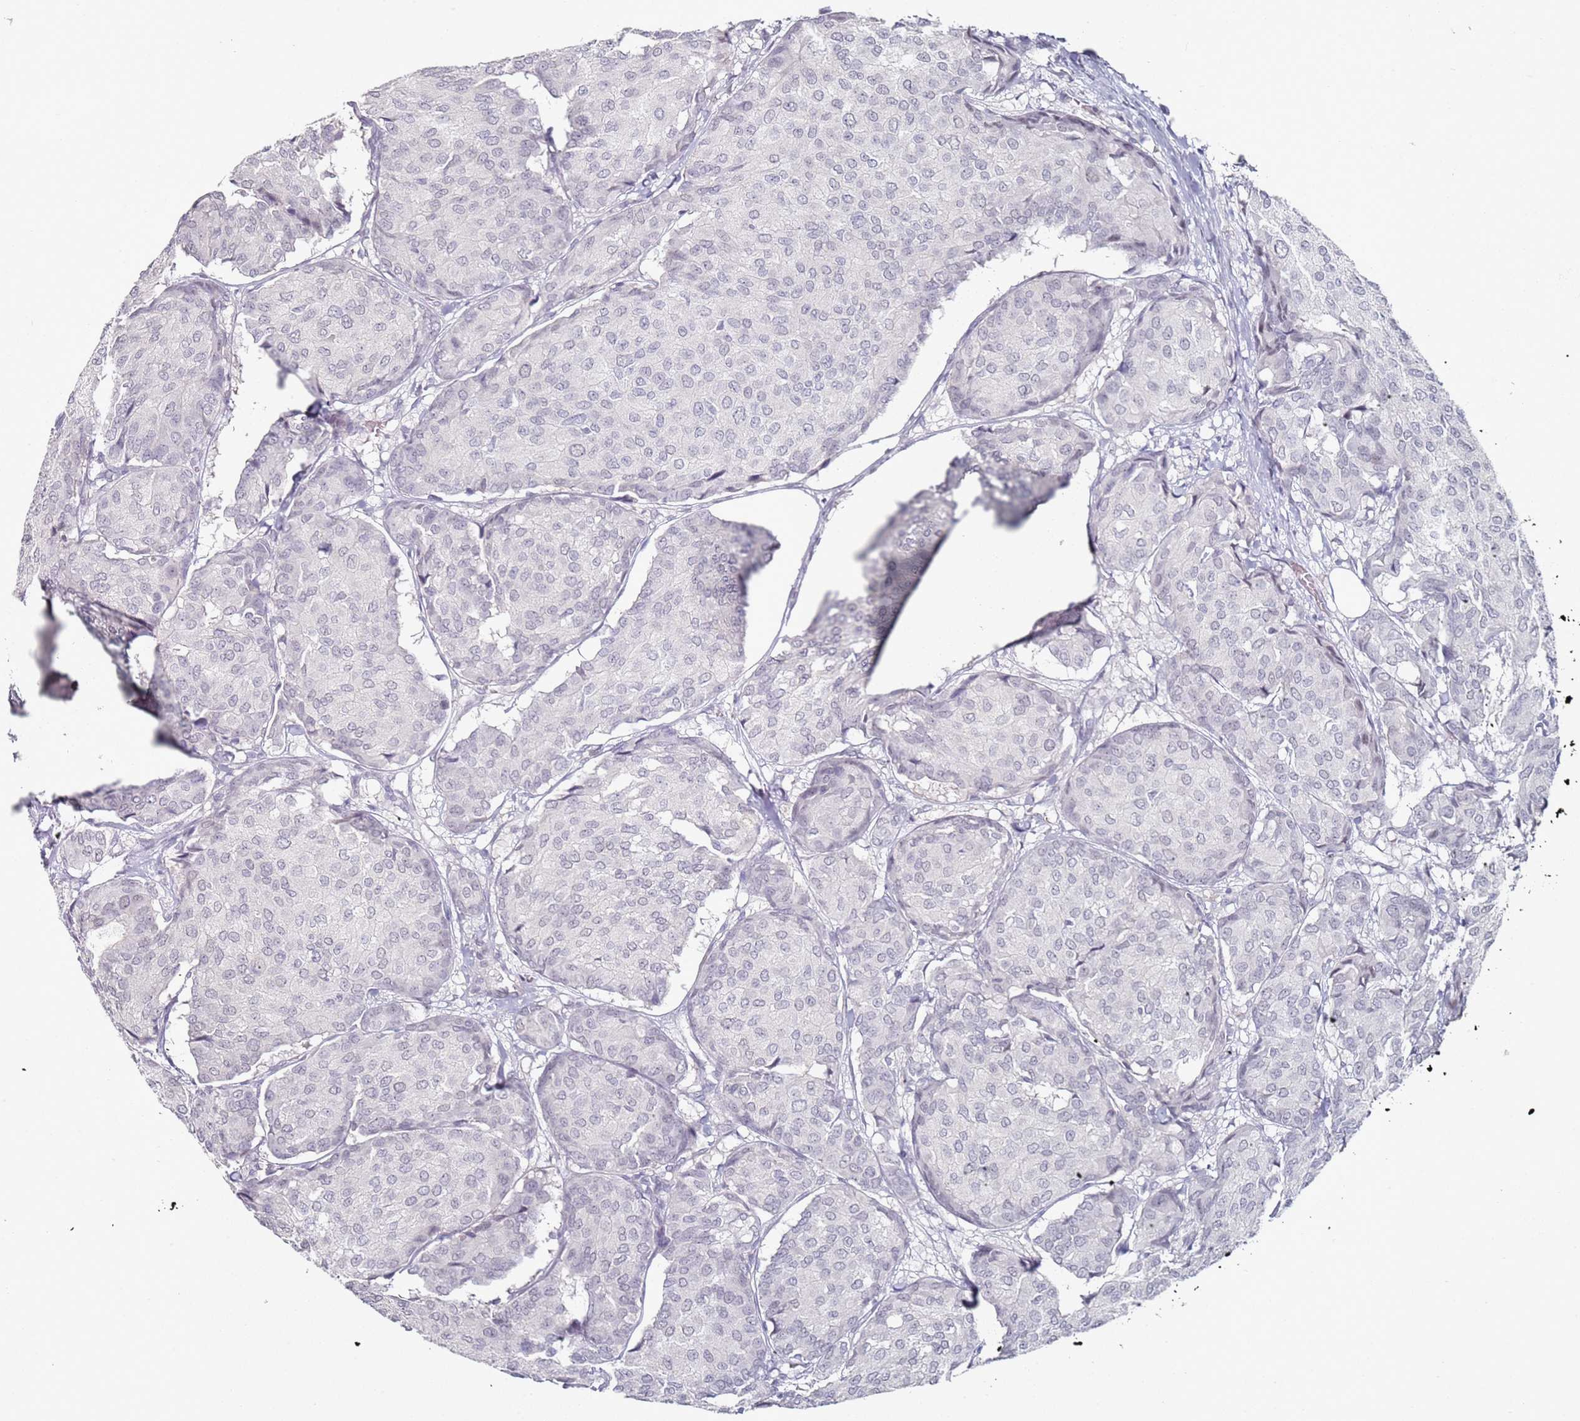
{"staining": {"intensity": "negative", "quantity": "none", "location": "none"}, "tissue": "breast cancer", "cell_type": "Tumor cells", "image_type": "cancer", "snomed": [{"axis": "morphology", "description": "Duct carcinoma"}, {"axis": "topography", "description": "Breast"}], "caption": "A photomicrograph of human breast invasive ductal carcinoma is negative for staining in tumor cells.", "gene": "ATF6B", "patient": {"sex": "female", "age": 75}}